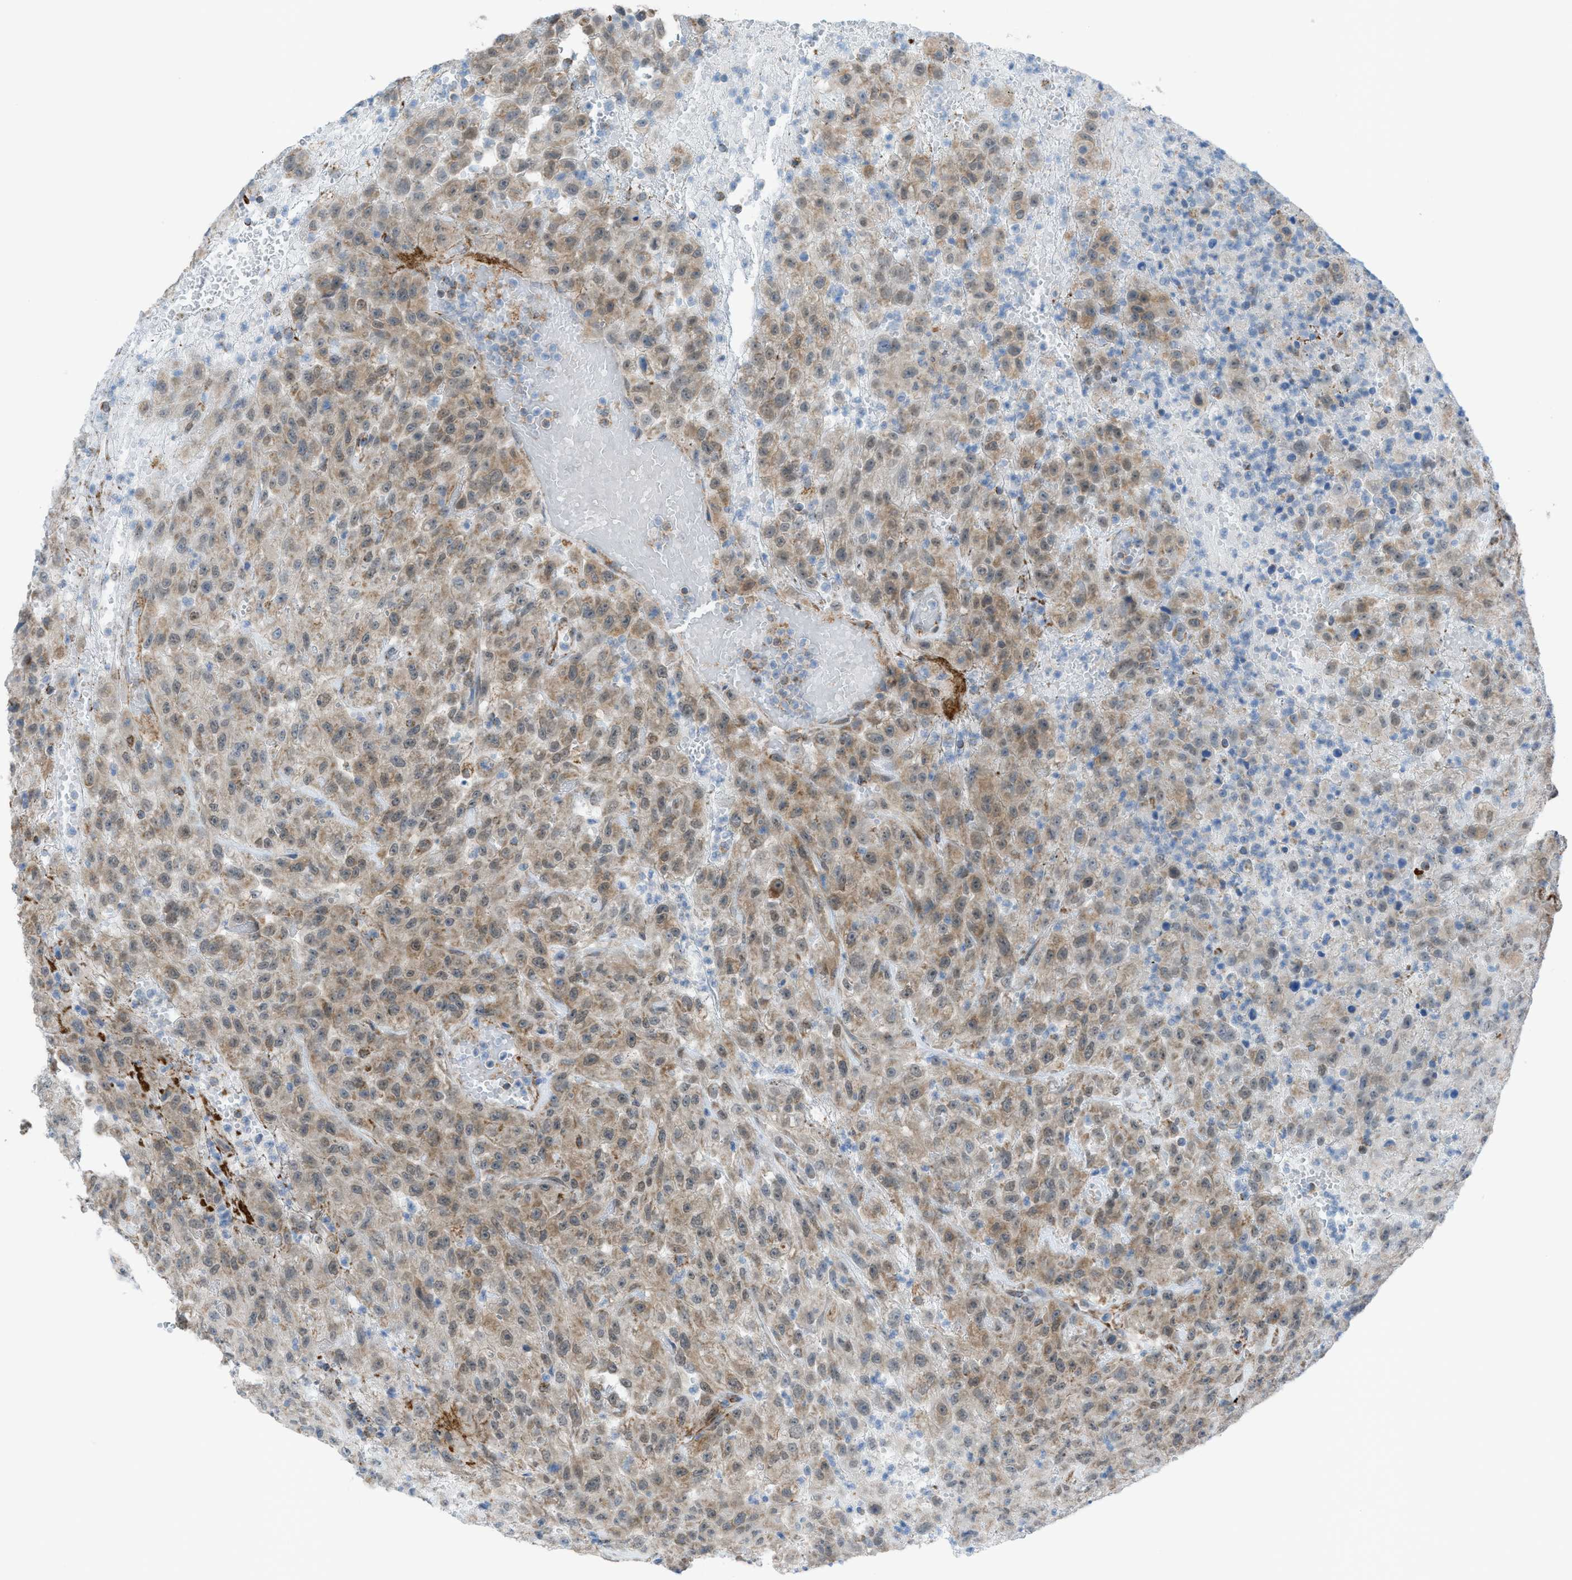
{"staining": {"intensity": "moderate", "quantity": ">75%", "location": "cytoplasmic/membranous,nuclear"}, "tissue": "urothelial cancer", "cell_type": "Tumor cells", "image_type": "cancer", "snomed": [{"axis": "morphology", "description": "Urothelial carcinoma, High grade"}, {"axis": "topography", "description": "Urinary bladder"}], "caption": "High-power microscopy captured an IHC histopathology image of urothelial carcinoma (high-grade), revealing moderate cytoplasmic/membranous and nuclear expression in approximately >75% of tumor cells.", "gene": "SRM", "patient": {"sex": "male", "age": 46}}